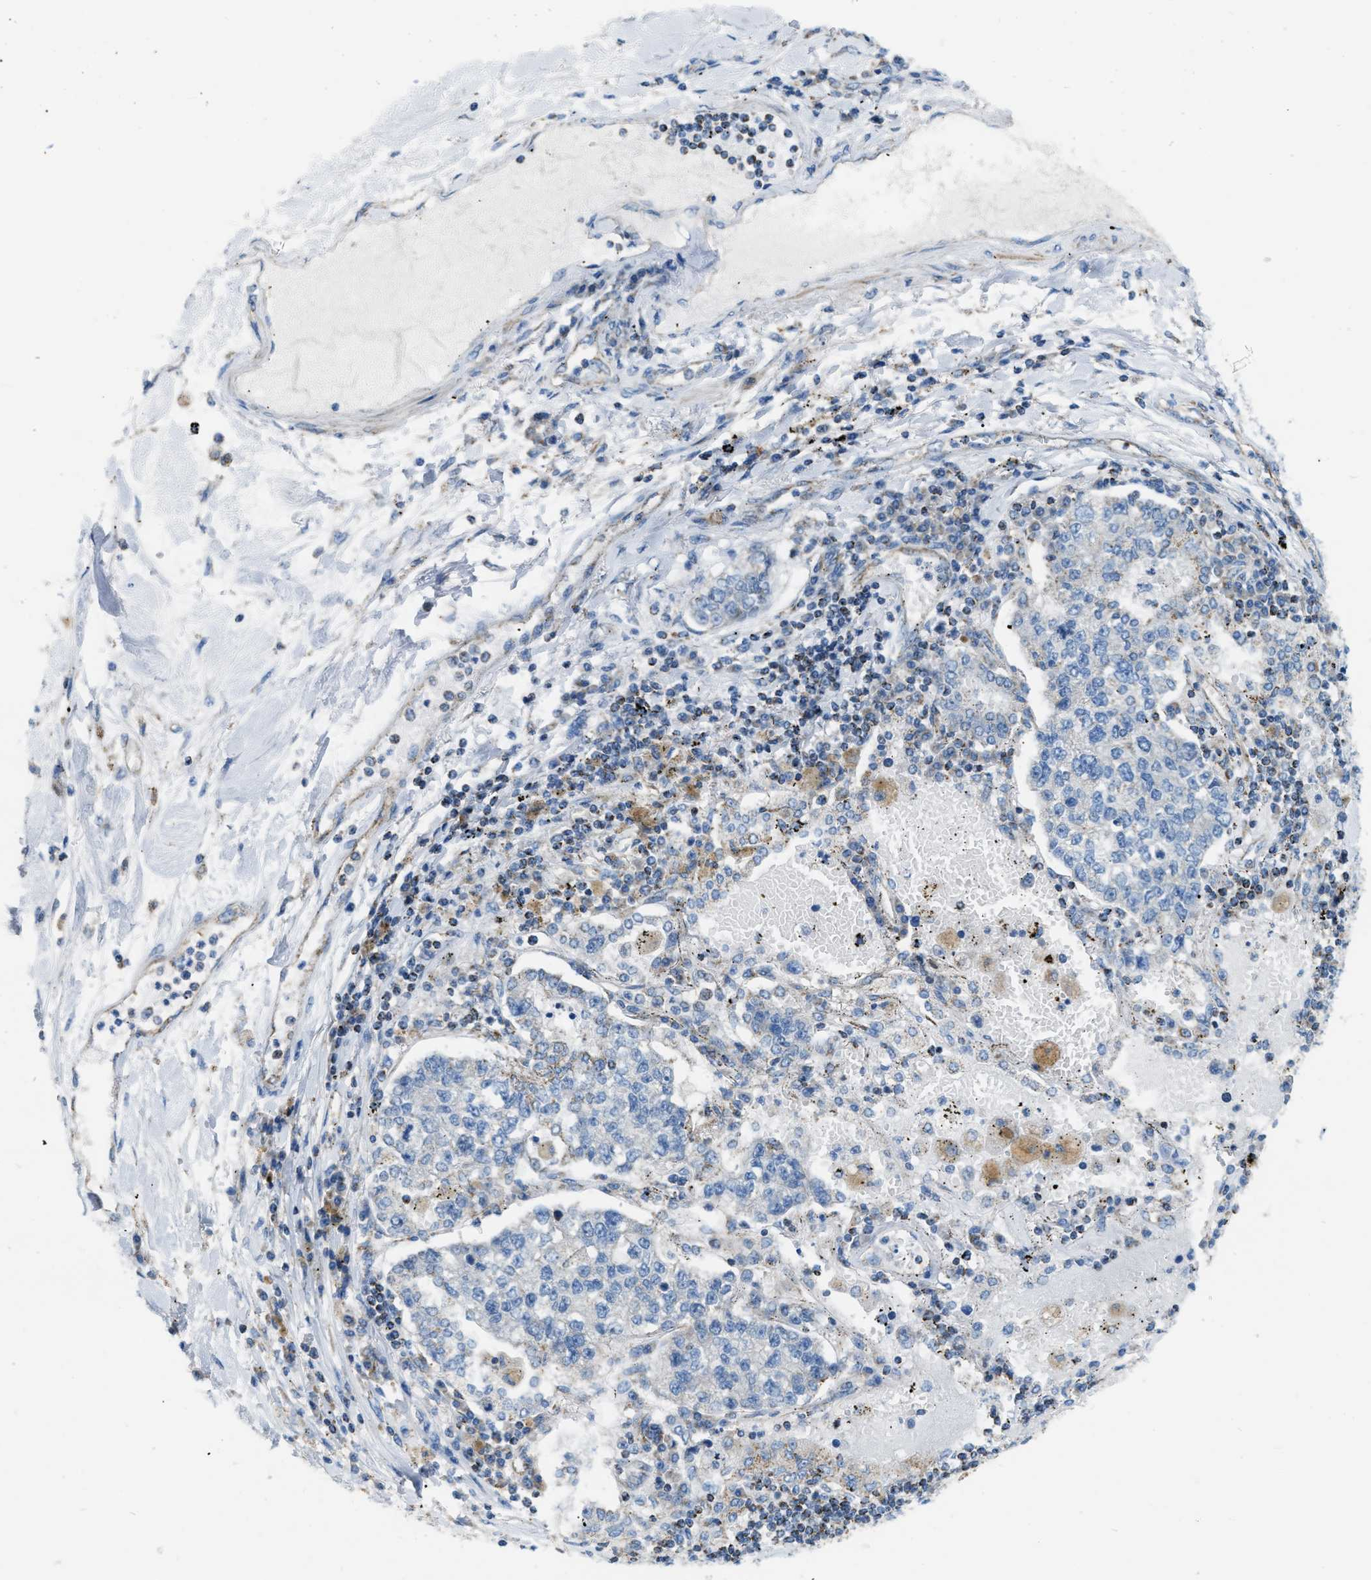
{"staining": {"intensity": "moderate", "quantity": "<25%", "location": "cytoplasmic/membranous"}, "tissue": "lung cancer", "cell_type": "Tumor cells", "image_type": "cancer", "snomed": [{"axis": "morphology", "description": "Adenocarcinoma, NOS"}, {"axis": "topography", "description": "Lung"}], "caption": "The image reveals immunohistochemical staining of lung adenocarcinoma. There is moderate cytoplasmic/membranous positivity is identified in approximately <25% of tumor cells.", "gene": "JADE1", "patient": {"sex": "male", "age": 49}}